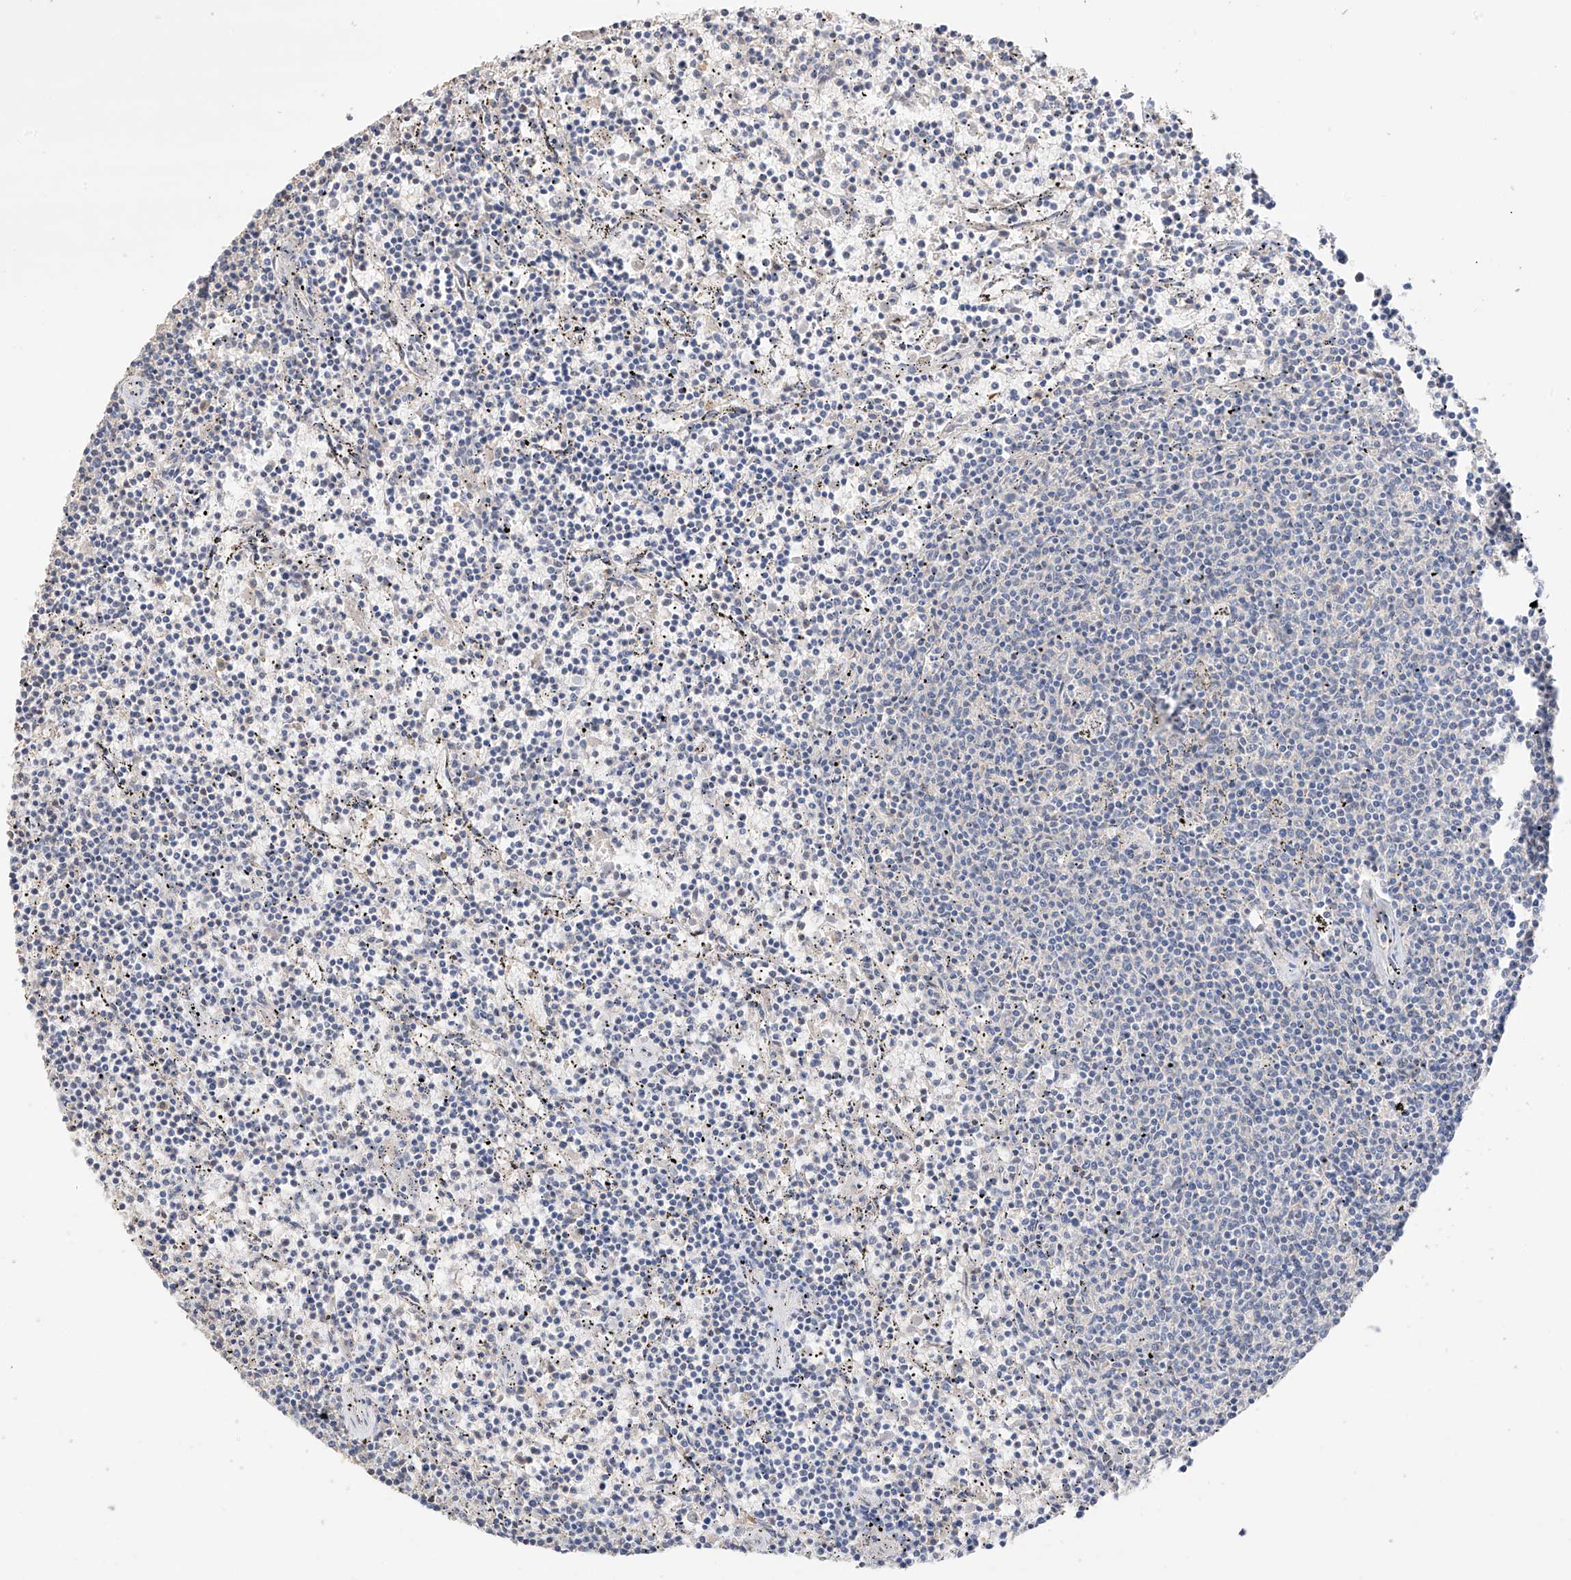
{"staining": {"intensity": "negative", "quantity": "none", "location": "none"}, "tissue": "lymphoma", "cell_type": "Tumor cells", "image_type": "cancer", "snomed": [{"axis": "morphology", "description": "Malignant lymphoma, non-Hodgkin's type, Low grade"}, {"axis": "topography", "description": "Spleen"}], "caption": "Tumor cells are negative for brown protein staining in lymphoma.", "gene": "CAPN13", "patient": {"sex": "female", "age": 50}}